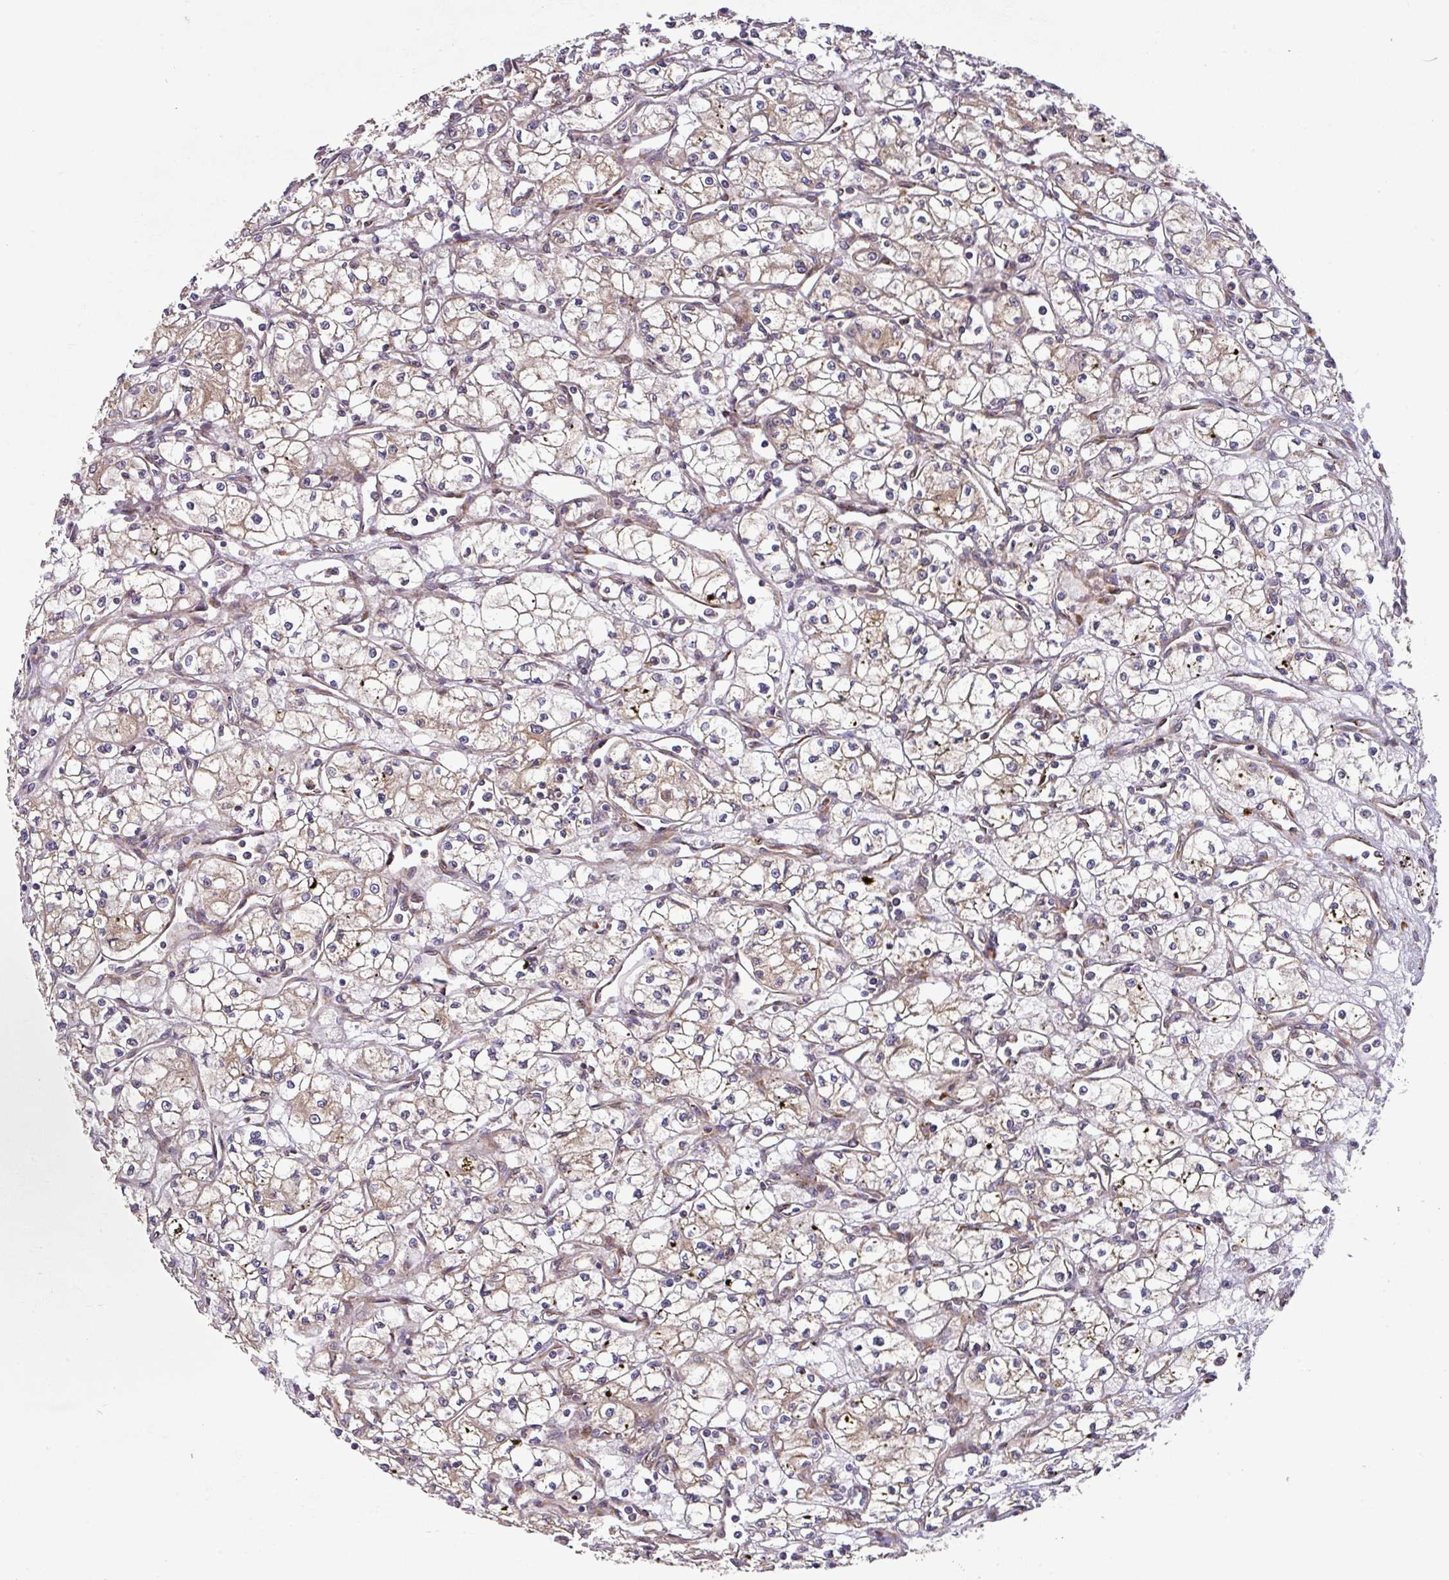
{"staining": {"intensity": "weak", "quantity": "25%-75%", "location": "cytoplasmic/membranous"}, "tissue": "renal cancer", "cell_type": "Tumor cells", "image_type": "cancer", "snomed": [{"axis": "morphology", "description": "Adenocarcinoma, NOS"}, {"axis": "topography", "description": "Kidney"}], "caption": "IHC histopathology image of neoplastic tissue: renal adenocarcinoma stained using immunohistochemistry (IHC) demonstrates low levels of weak protein expression localized specifically in the cytoplasmic/membranous of tumor cells, appearing as a cytoplasmic/membranous brown color.", "gene": "ART1", "patient": {"sex": "male", "age": 59}}